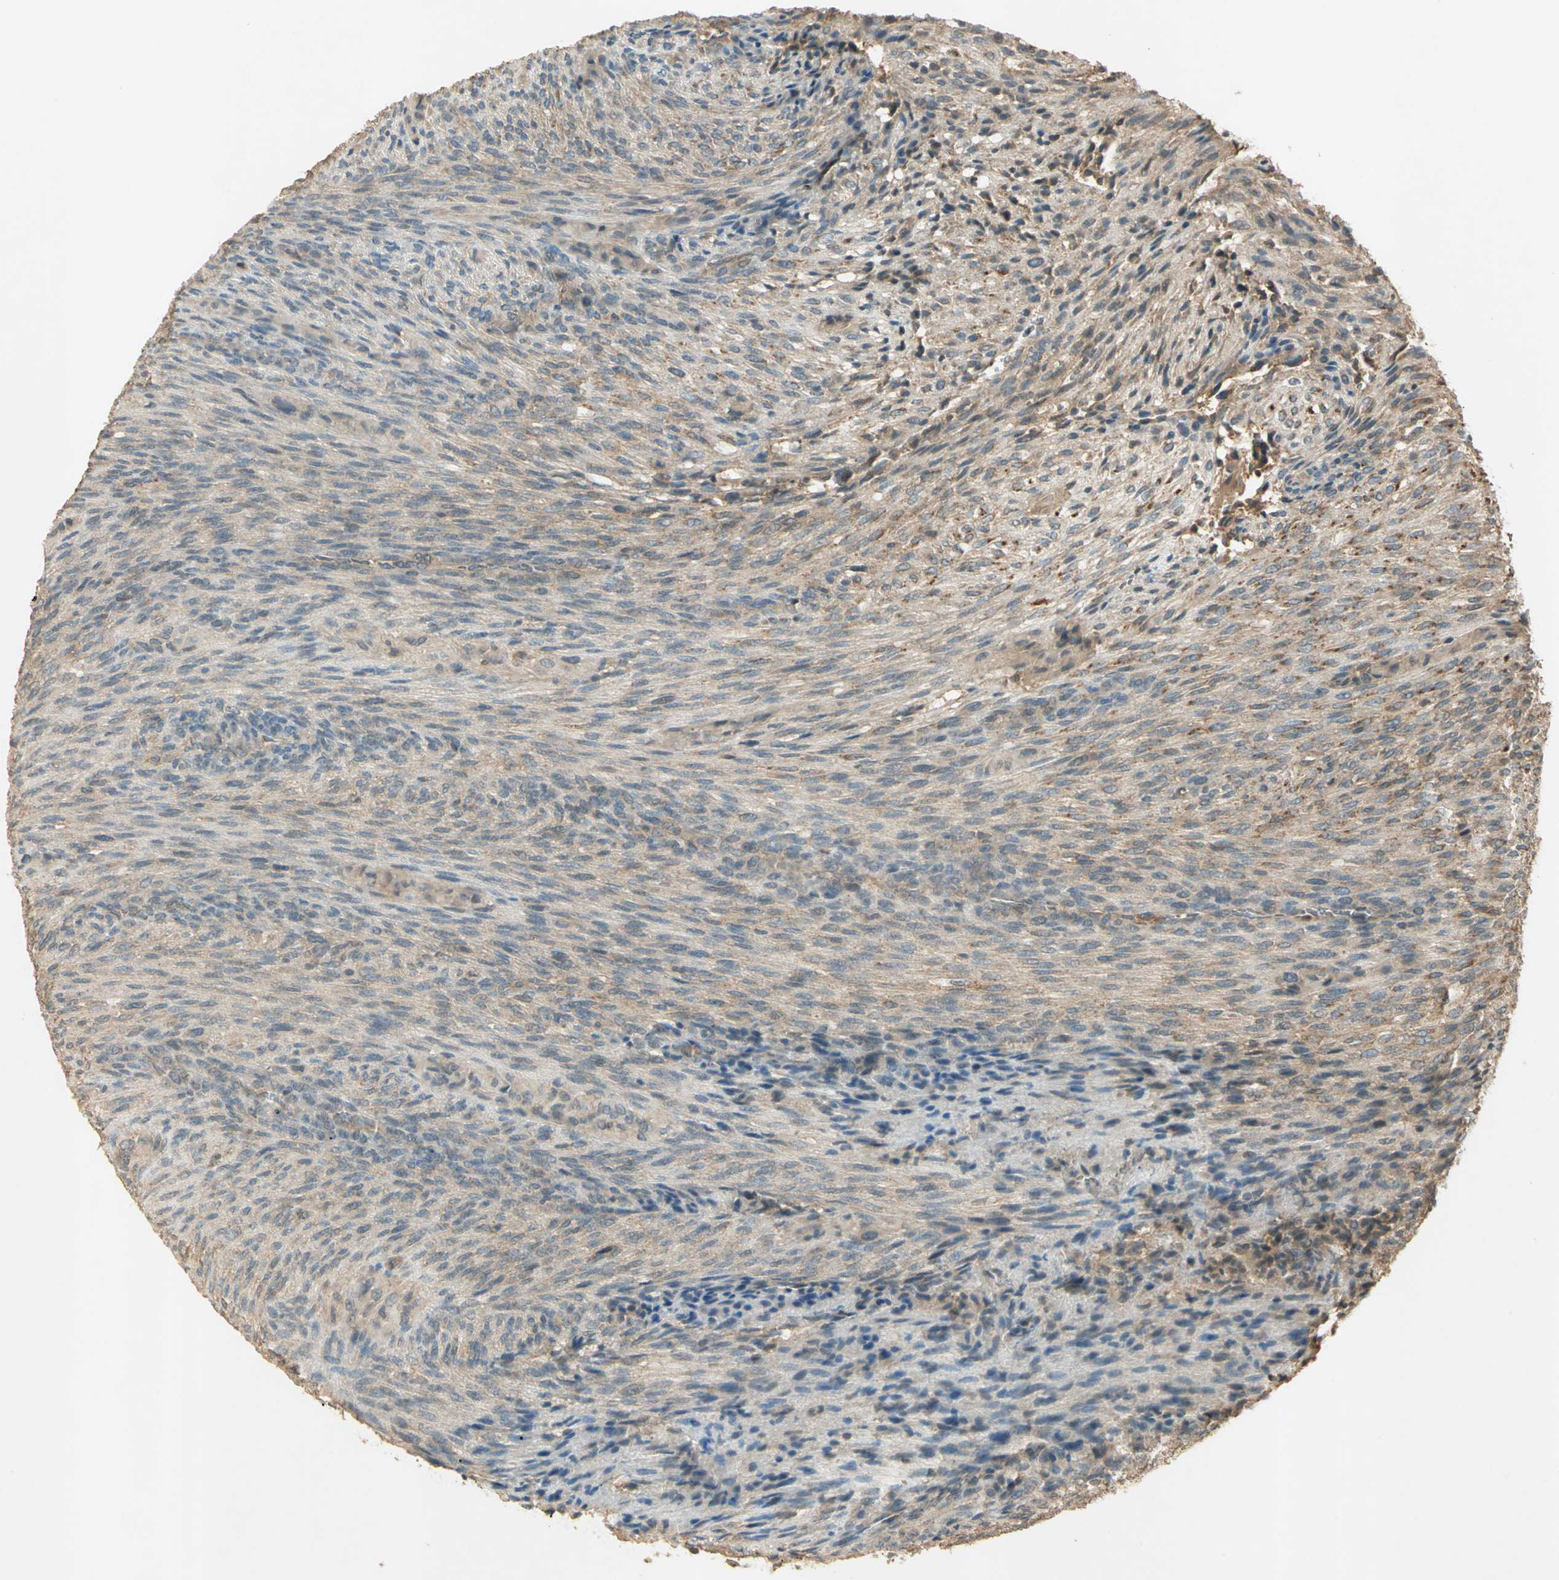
{"staining": {"intensity": "weak", "quantity": ">75%", "location": "cytoplasmic/membranous"}, "tissue": "glioma", "cell_type": "Tumor cells", "image_type": "cancer", "snomed": [{"axis": "morphology", "description": "Glioma, malignant, High grade"}, {"axis": "topography", "description": "Cerebral cortex"}], "caption": "High-grade glioma (malignant) stained with a protein marker reveals weak staining in tumor cells.", "gene": "KEAP1", "patient": {"sex": "female", "age": 55}}